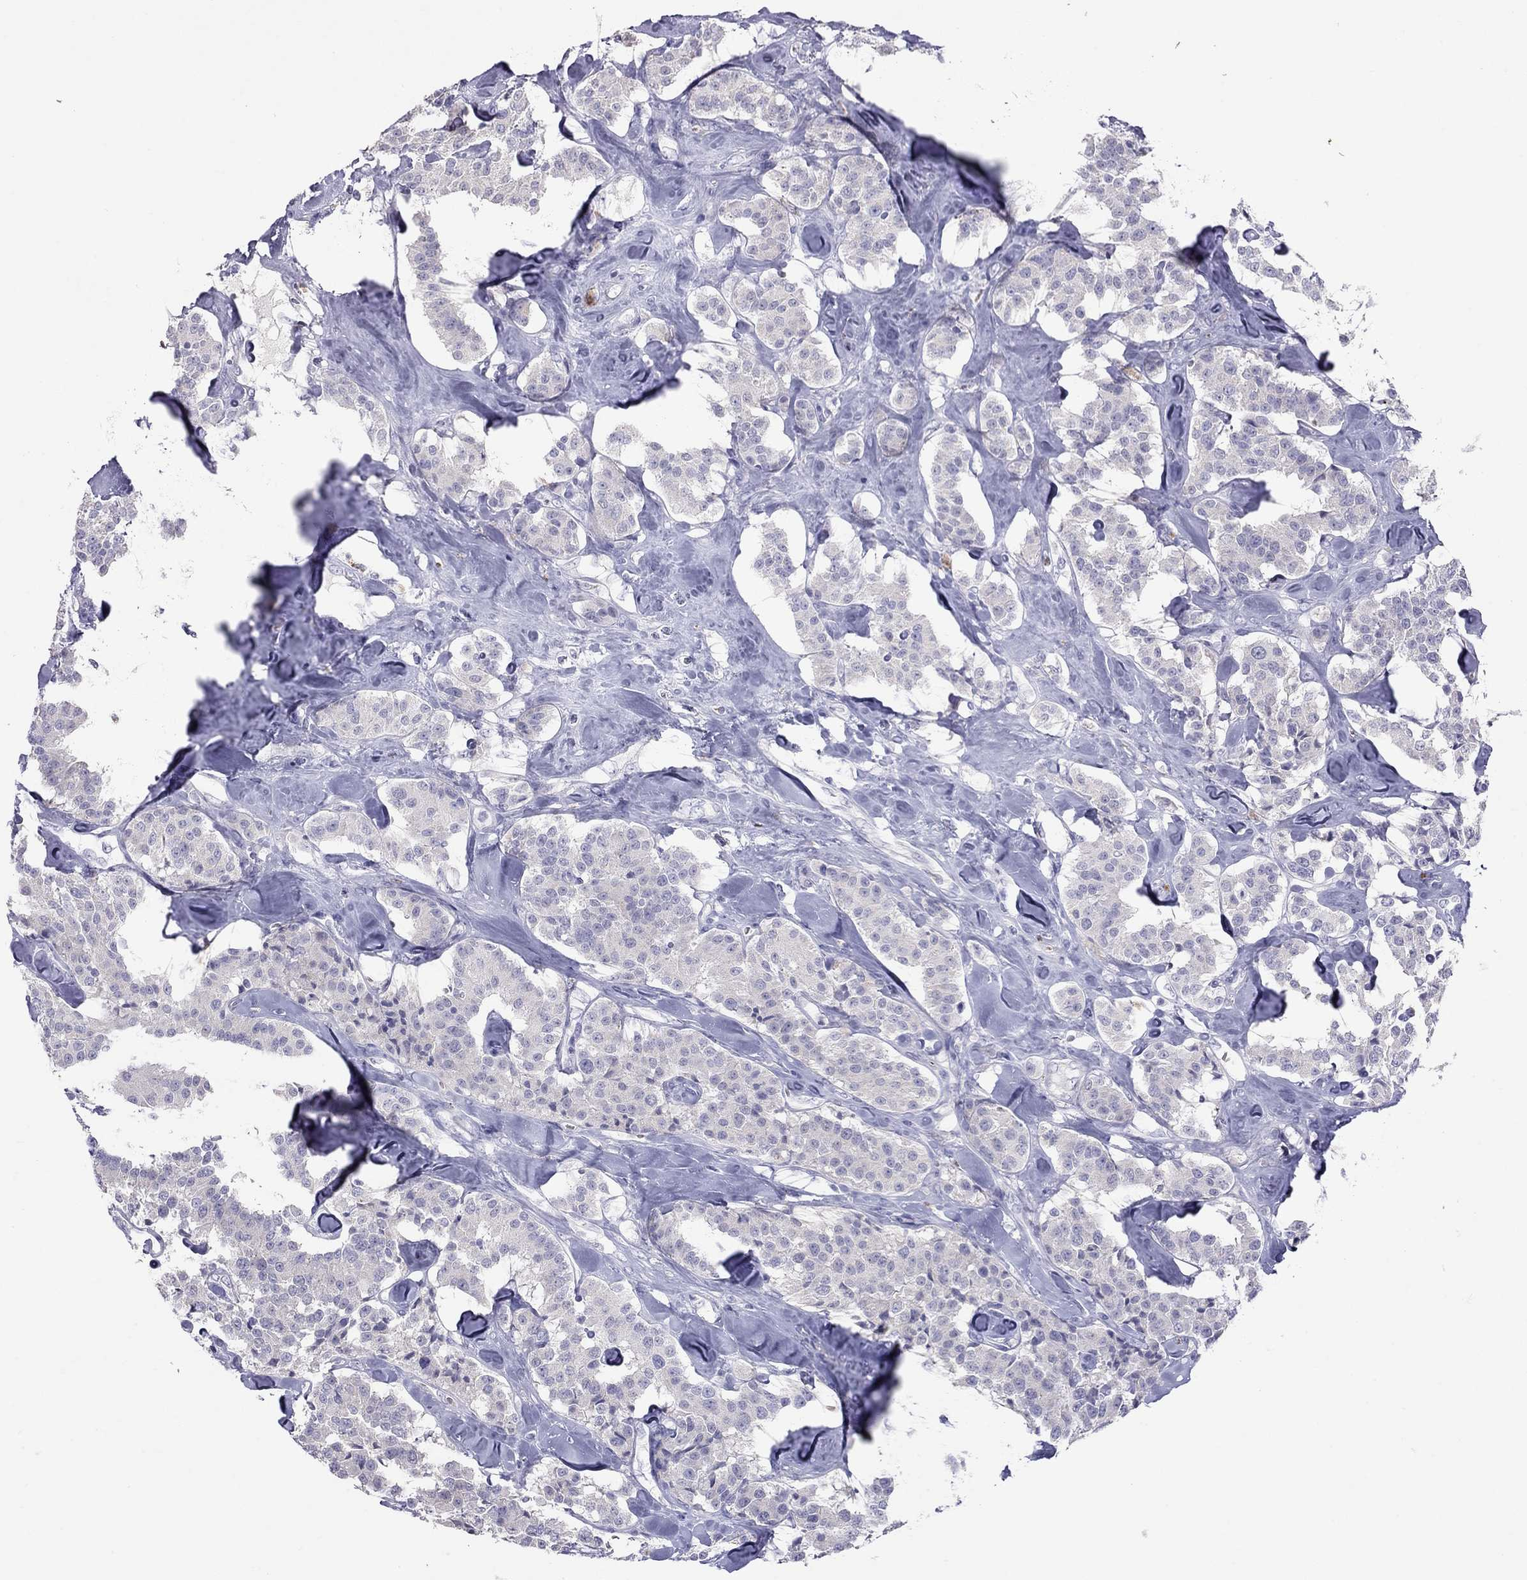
{"staining": {"intensity": "negative", "quantity": "none", "location": "none"}, "tissue": "carcinoid", "cell_type": "Tumor cells", "image_type": "cancer", "snomed": [{"axis": "morphology", "description": "Carcinoid, malignant, NOS"}, {"axis": "topography", "description": "Pancreas"}], "caption": "Carcinoid stained for a protein using immunohistochemistry demonstrates no positivity tumor cells.", "gene": "MUC16", "patient": {"sex": "male", "age": 41}}